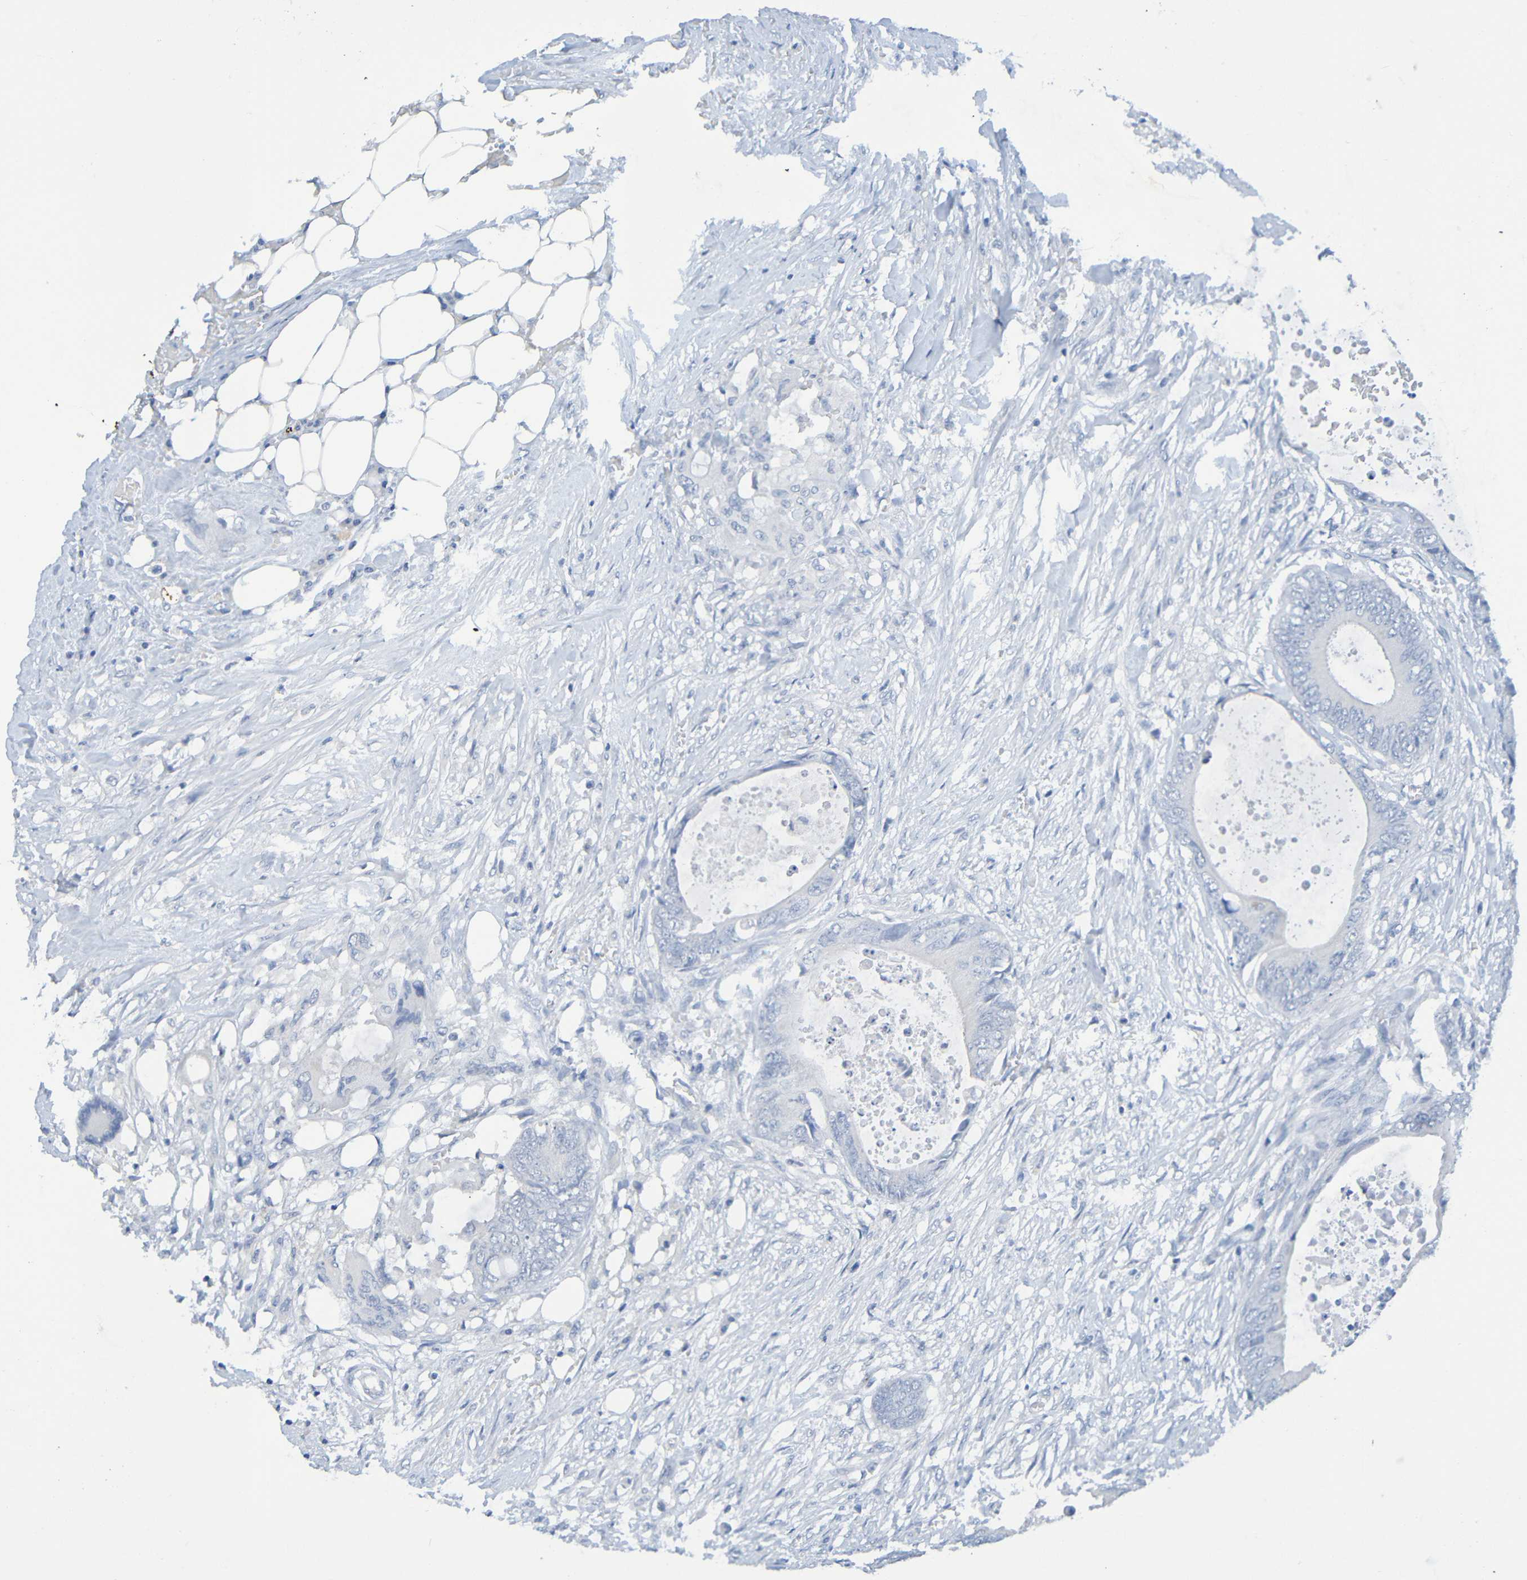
{"staining": {"intensity": "negative", "quantity": "none", "location": "none"}, "tissue": "colorectal cancer", "cell_type": "Tumor cells", "image_type": "cancer", "snomed": [{"axis": "morphology", "description": "Normal tissue, NOS"}, {"axis": "morphology", "description": "Adenocarcinoma, NOS"}, {"axis": "topography", "description": "Rectum"}, {"axis": "topography", "description": "Peripheral nerve tissue"}], "caption": "Immunohistochemistry histopathology image of neoplastic tissue: colorectal adenocarcinoma stained with DAB (3,3'-diaminobenzidine) exhibits no significant protein staining in tumor cells. Nuclei are stained in blue.", "gene": "IL10", "patient": {"sex": "female", "age": 77}}